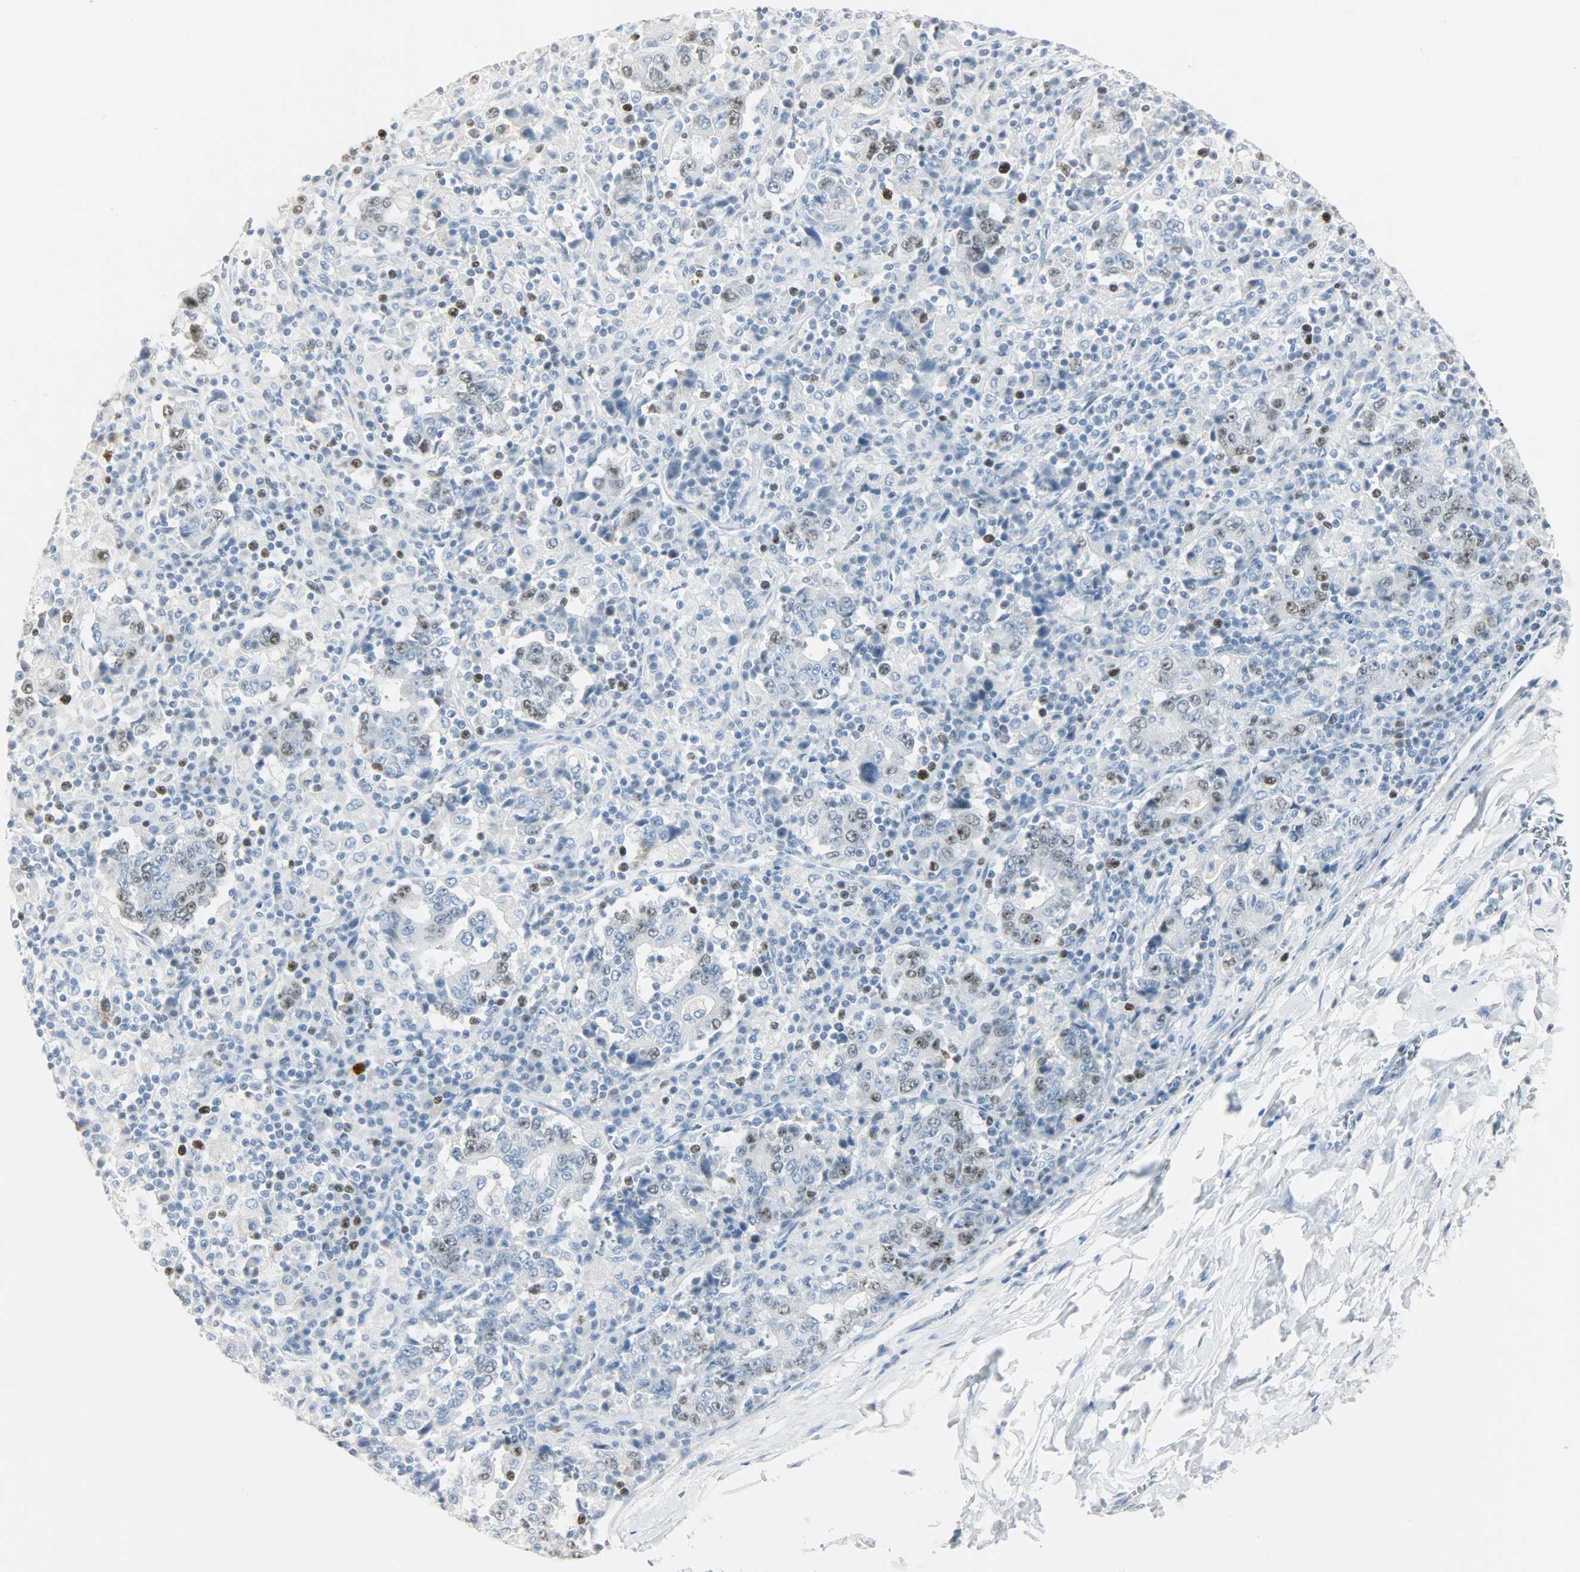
{"staining": {"intensity": "moderate", "quantity": "<25%", "location": "nuclear"}, "tissue": "stomach cancer", "cell_type": "Tumor cells", "image_type": "cancer", "snomed": [{"axis": "morphology", "description": "Normal tissue, NOS"}, {"axis": "morphology", "description": "Adenocarcinoma, NOS"}, {"axis": "topography", "description": "Stomach, upper"}, {"axis": "topography", "description": "Stomach"}], "caption": "IHC of human adenocarcinoma (stomach) reveals low levels of moderate nuclear expression in about <25% of tumor cells.", "gene": "HELLS", "patient": {"sex": "male", "age": 59}}